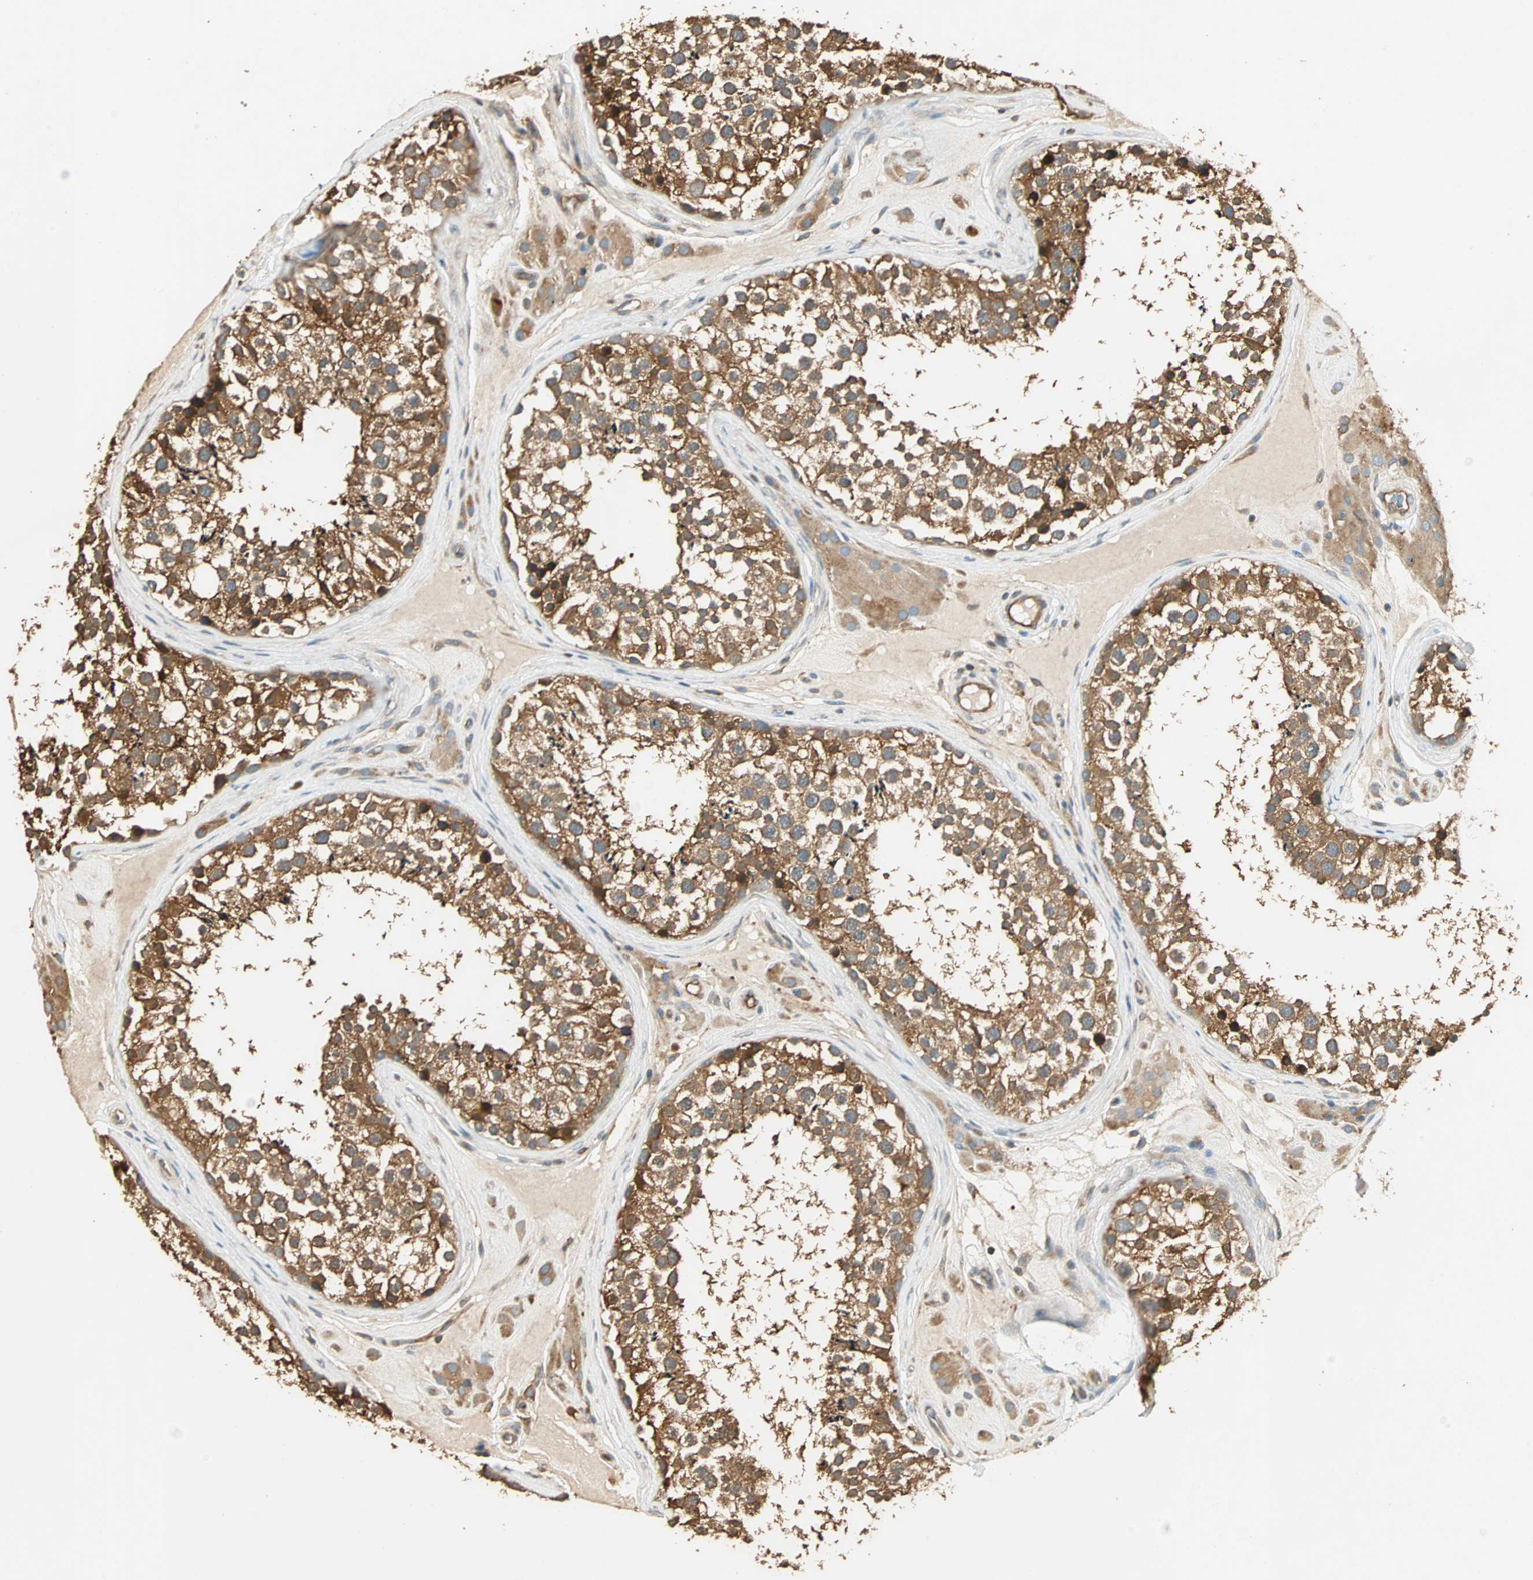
{"staining": {"intensity": "moderate", "quantity": ">75%", "location": "cytoplasmic/membranous"}, "tissue": "testis", "cell_type": "Cells in seminiferous ducts", "image_type": "normal", "snomed": [{"axis": "morphology", "description": "Normal tissue, NOS"}, {"axis": "topography", "description": "Testis"}], "caption": "High-power microscopy captured an immunohistochemistry (IHC) image of benign testis, revealing moderate cytoplasmic/membranous staining in about >75% of cells in seminiferous ducts.", "gene": "GALK1", "patient": {"sex": "male", "age": 46}}